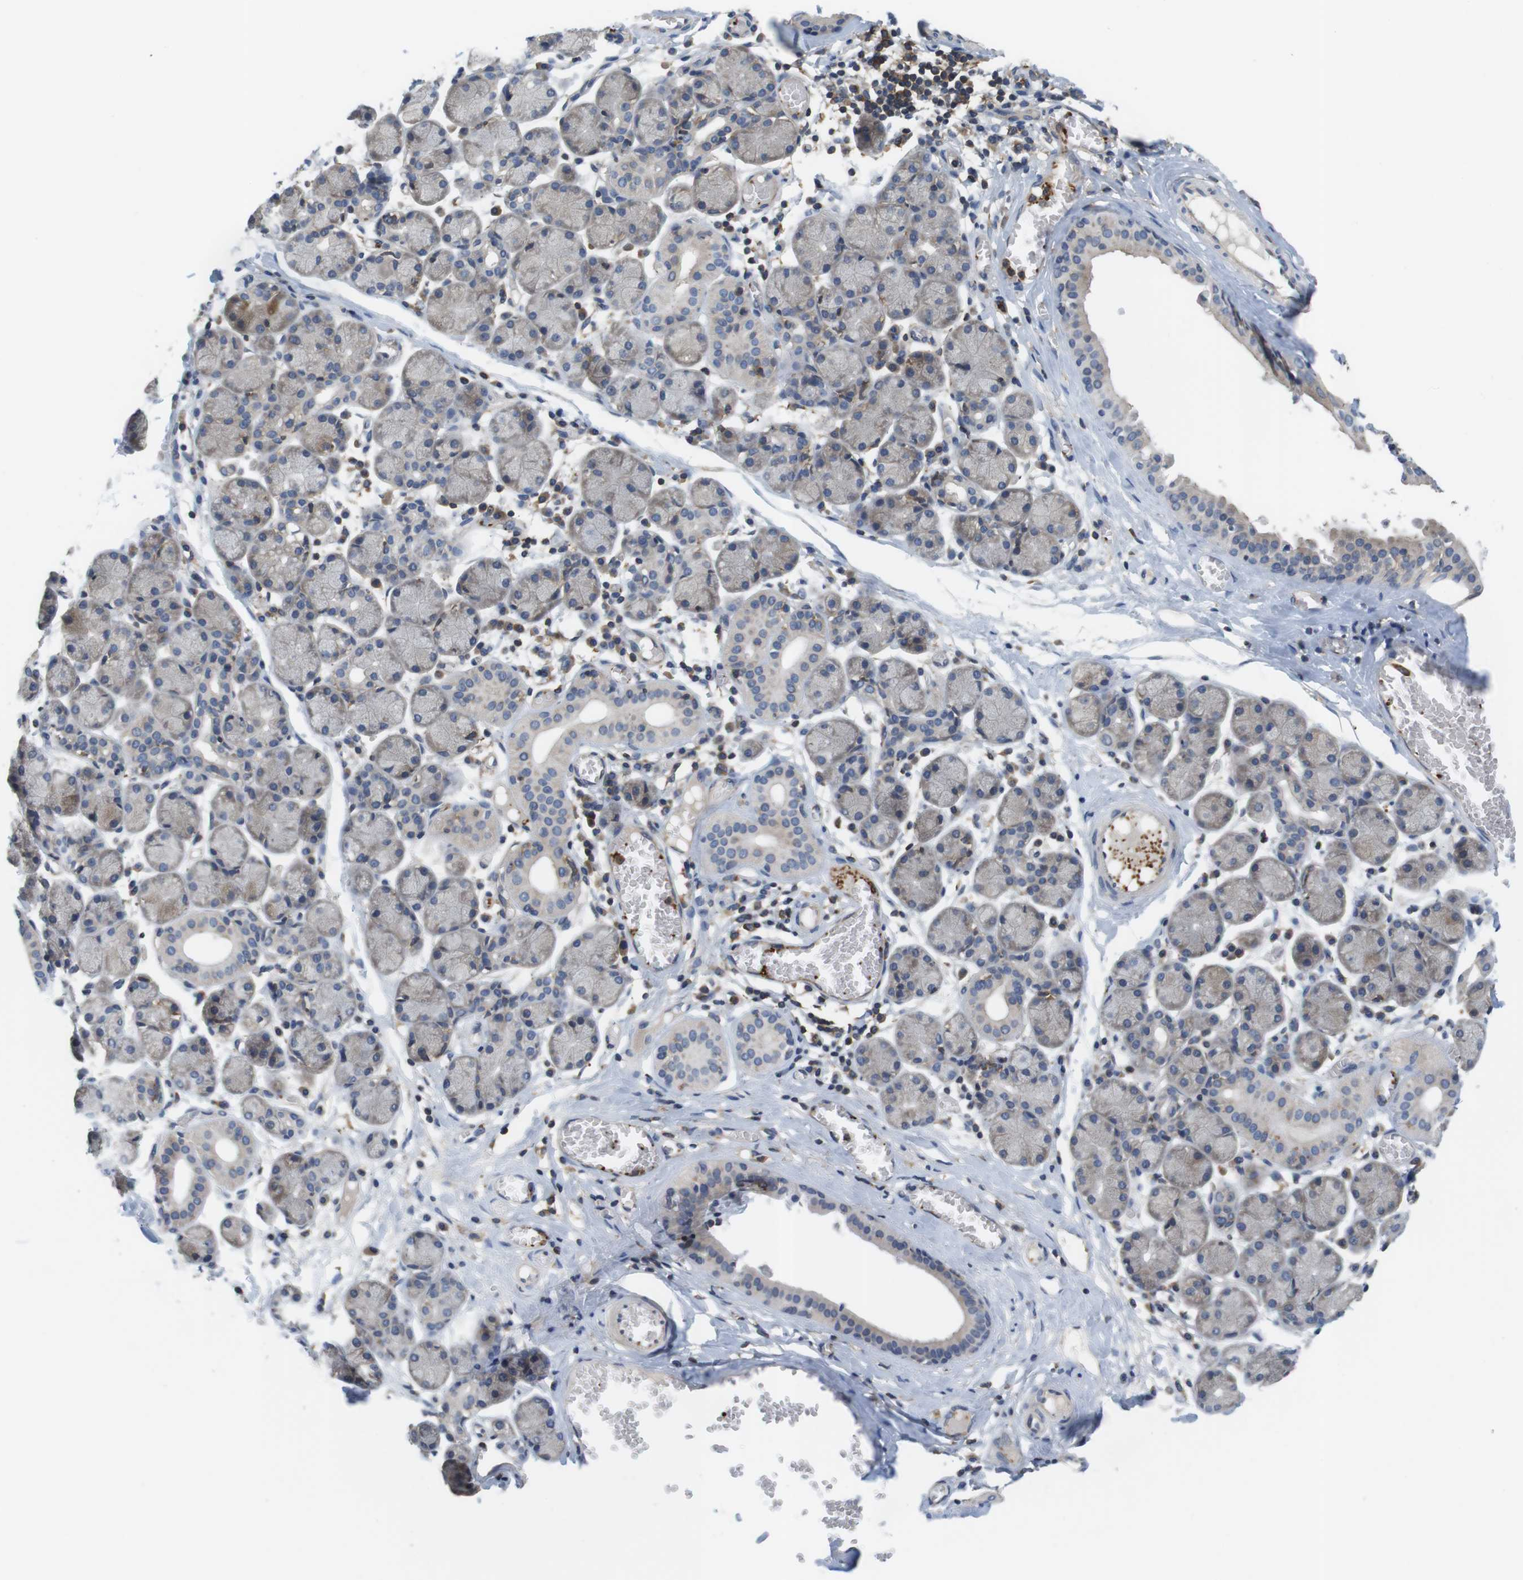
{"staining": {"intensity": "weak", "quantity": ">75%", "location": "cytoplasmic/membranous"}, "tissue": "salivary gland", "cell_type": "Glandular cells", "image_type": "normal", "snomed": [{"axis": "morphology", "description": "Normal tissue, NOS"}, {"axis": "topography", "description": "Salivary gland"}], "caption": "Weak cytoplasmic/membranous positivity is identified in approximately >75% of glandular cells in benign salivary gland. The staining was performed using DAB (3,3'-diaminobenzidine) to visualize the protein expression in brown, while the nuclei were stained in blue with hematoxylin (Magnification: 20x).", "gene": "HERPUD2", "patient": {"sex": "female", "age": 24}}